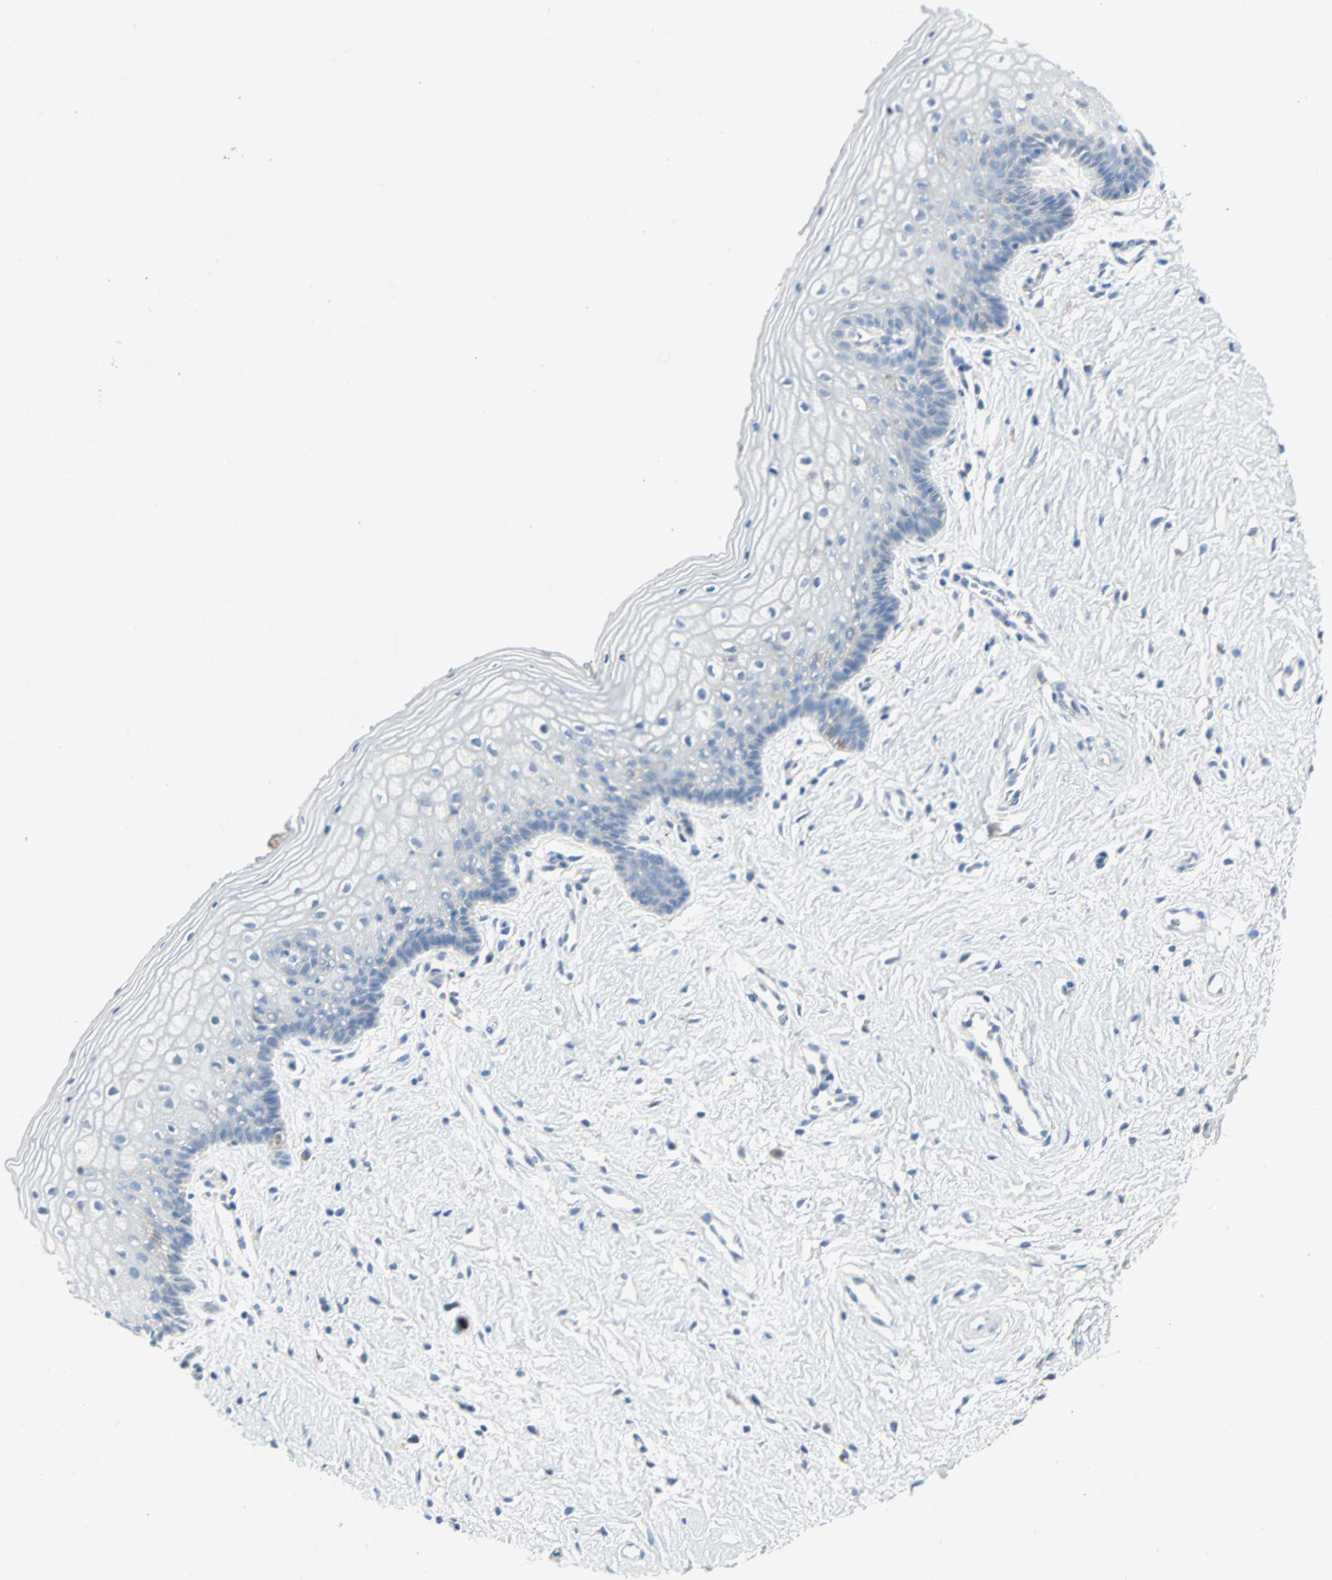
{"staining": {"intensity": "negative", "quantity": "none", "location": "none"}, "tissue": "vagina", "cell_type": "Squamous epithelial cells", "image_type": "normal", "snomed": [{"axis": "morphology", "description": "Normal tissue, NOS"}, {"axis": "topography", "description": "Vagina"}], "caption": "Squamous epithelial cells are negative for protein expression in normal human vagina.", "gene": "CLEC4A", "patient": {"sex": "female", "age": 46}}